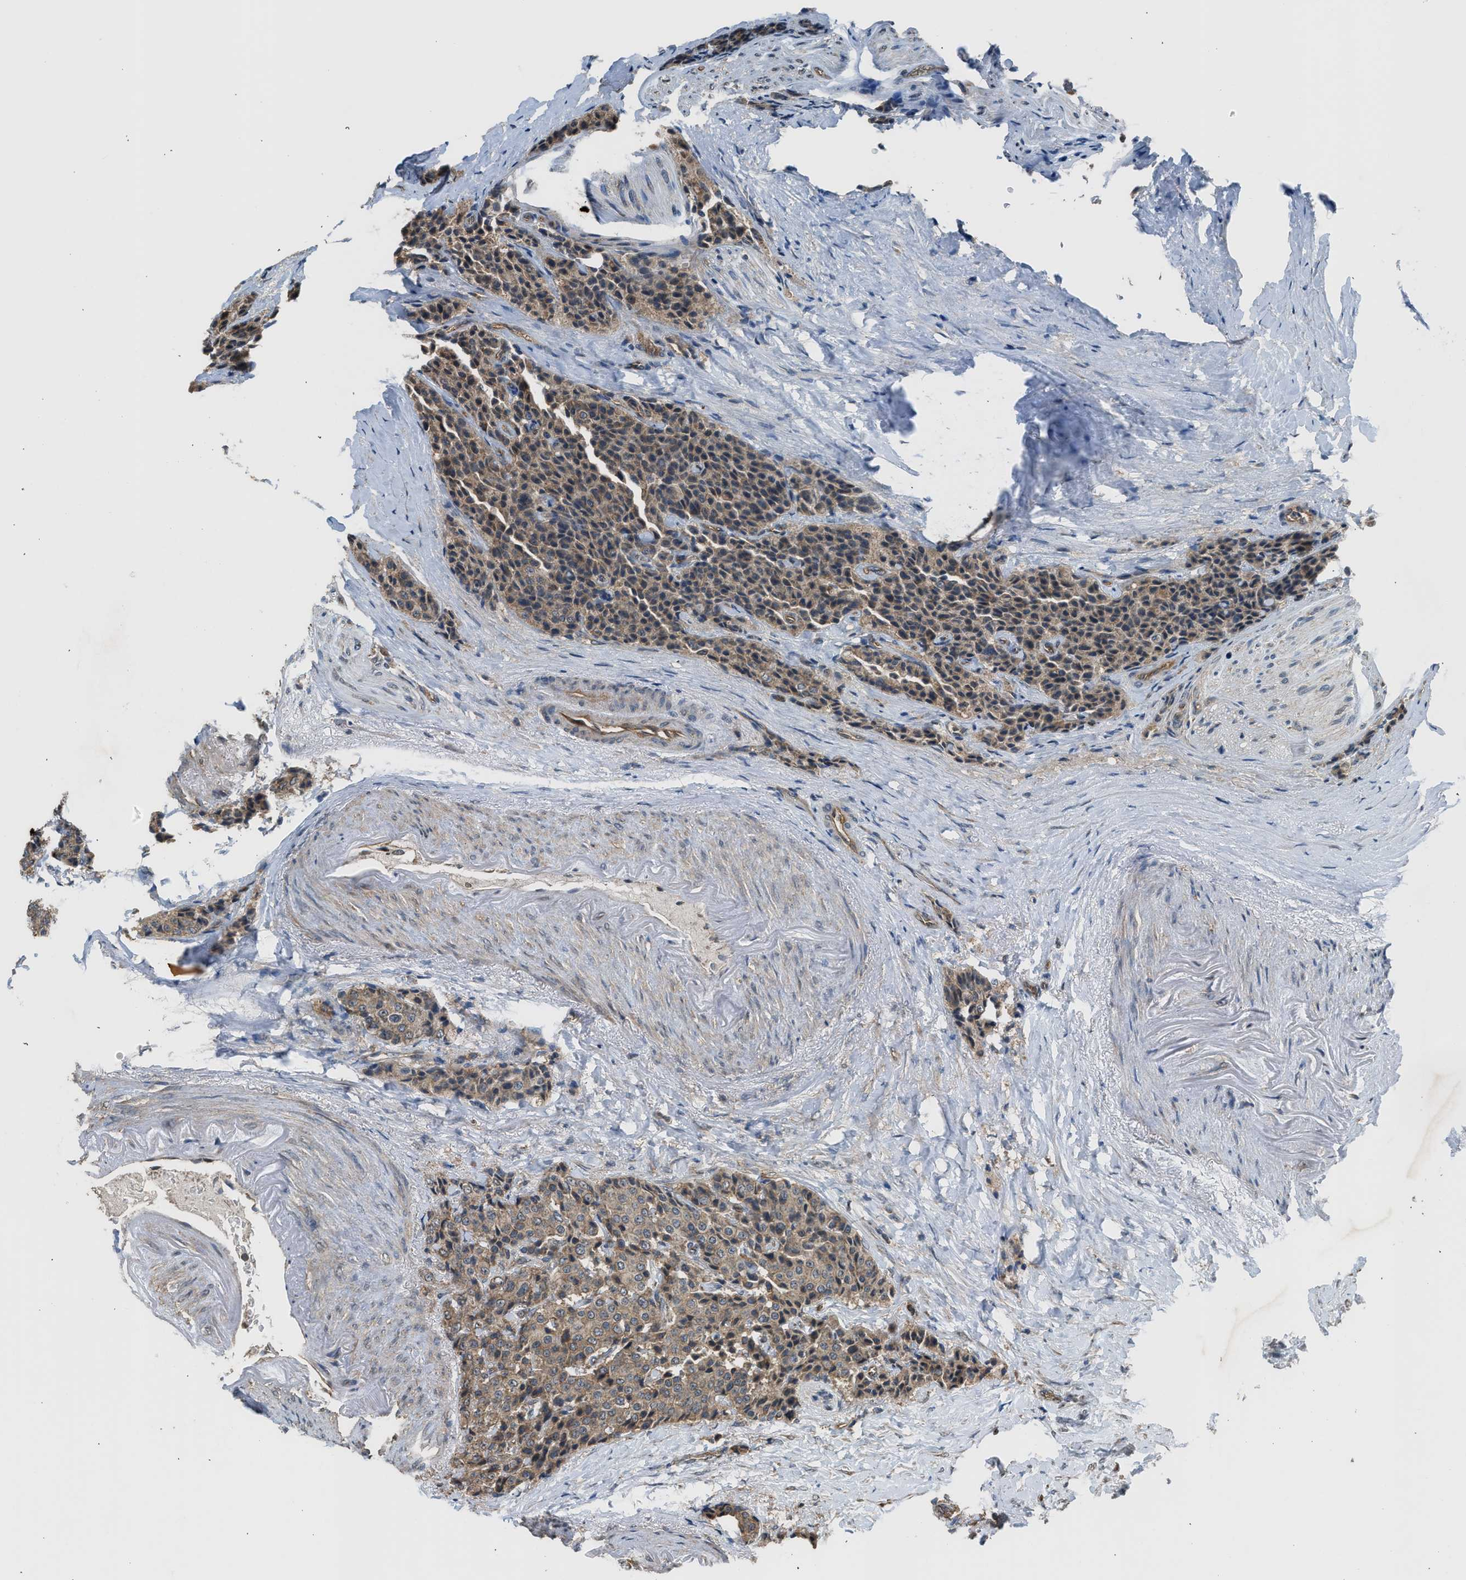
{"staining": {"intensity": "weak", "quantity": ">75%", "location": "cytoplasmic/membranous"}, "tissue": "carcinoid", "cell_type": "Tumor cells", "image_type": "cancer", "snomed": [{"axis": "morphology", "description": "Carcinoid, malignant, NOS"}, {"axis": "topography", "description": "Colon"}], "caption": "Weak cytoplasmic/membranous positivity is seen in approximately >75% of tumor cells in malignant carcinoid.", "gene": "HIP1R", "patient": {"sex": "female", "age": 61}}